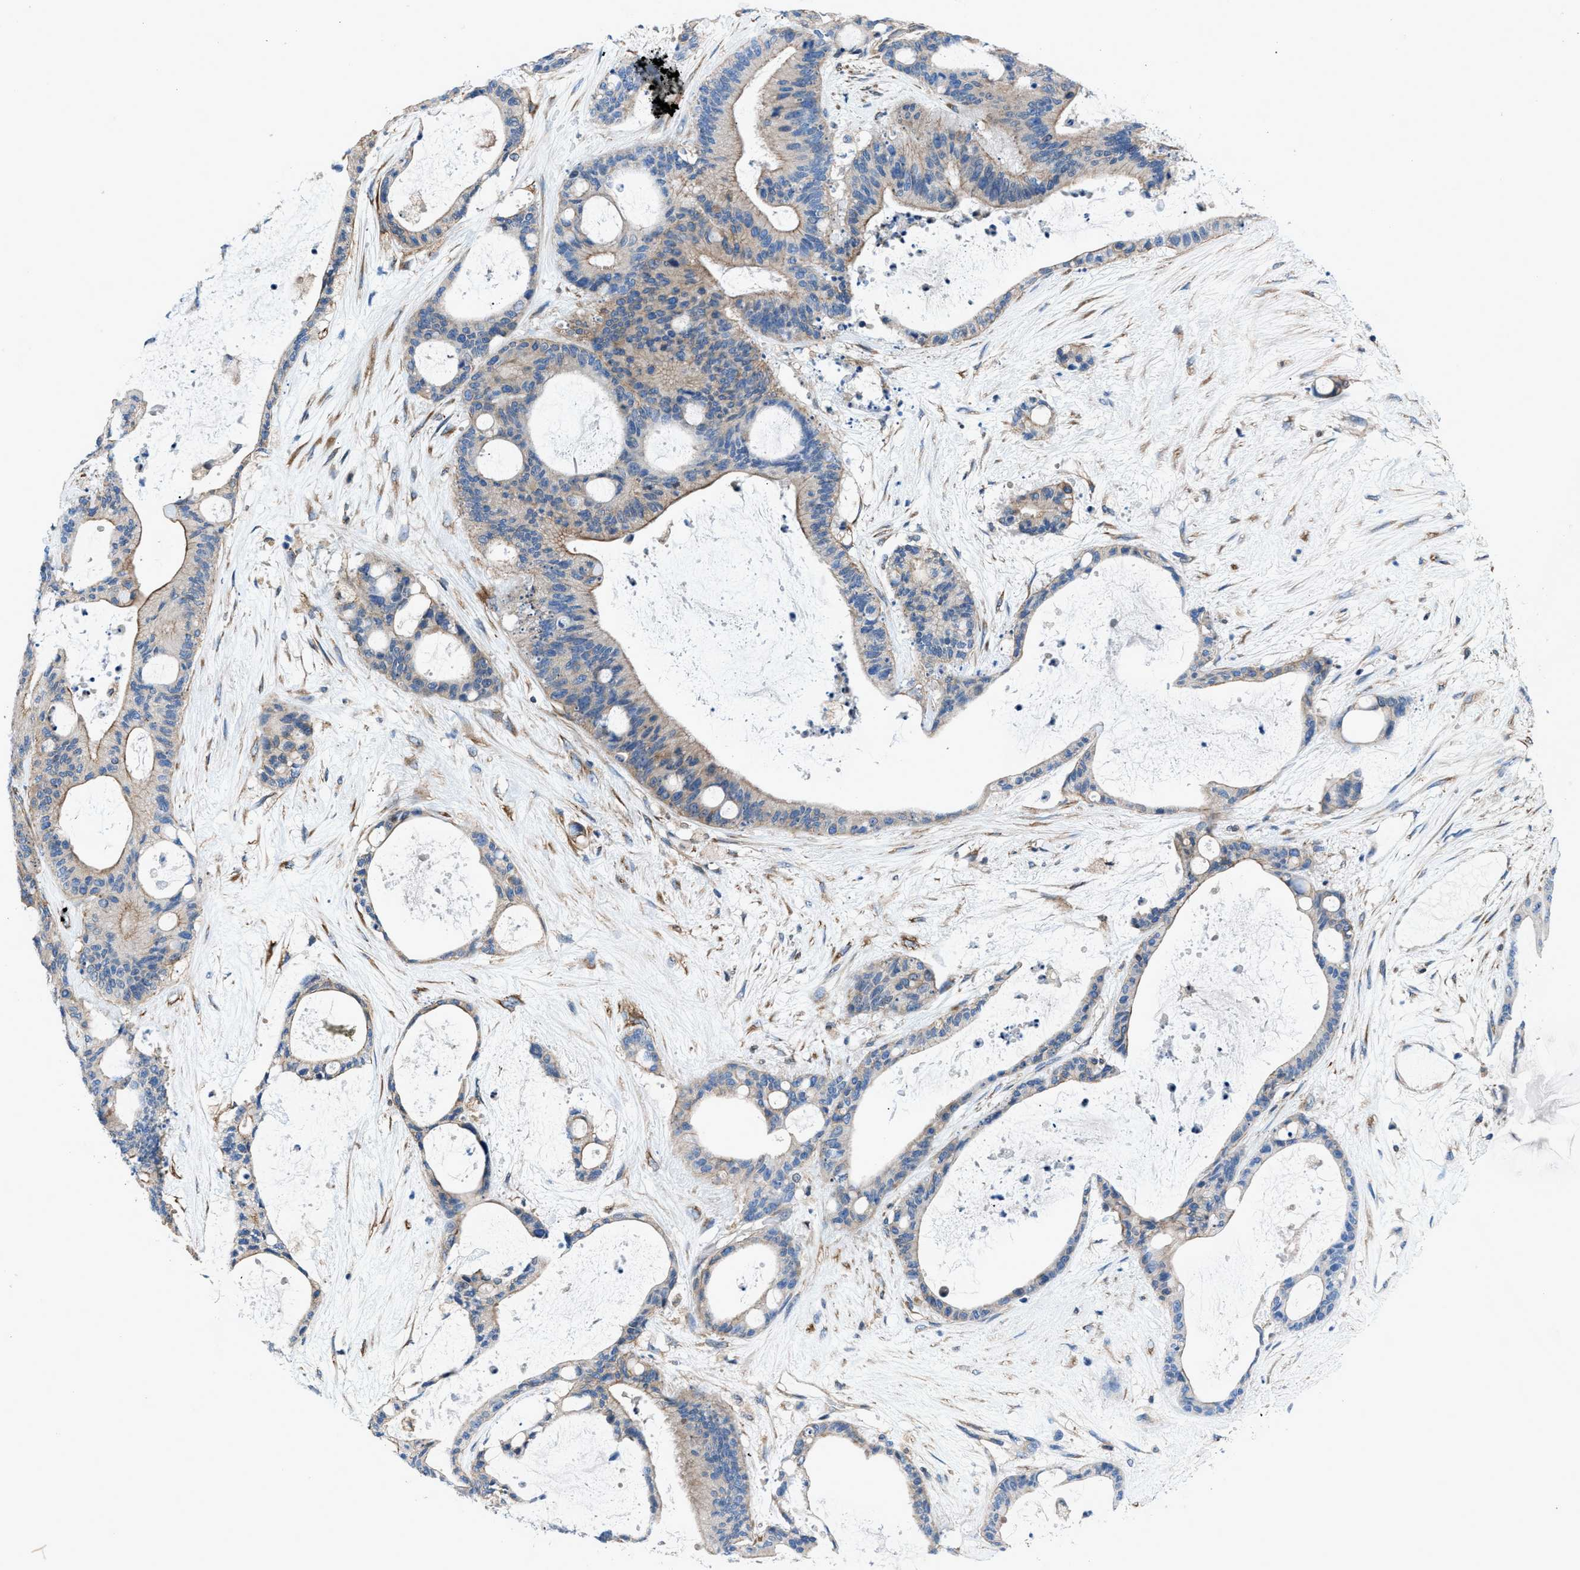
{"staining": {"intensity": "weak", "quantity": "25%-75%", "location": "cytoplasmic/membranous"}, "tissue": "liver cancer", "cell_type": "Tumor cells", "image_type": "cancer", "snomed": [{"axis": "morphology", "description": "Cholangiocarcinoma"}, {"axis": "topography", "description": "Liver"}], "caption": "High-power microscopy captured an IHC photomicrograph of liver cancer (cholangiocarcinoma), revealing weak cytoplasmic/membranous expression in approximately 25%-75% of tumor cells.", "gene": "DMAC1", "patient": {"sex": "female", "age": 73}}